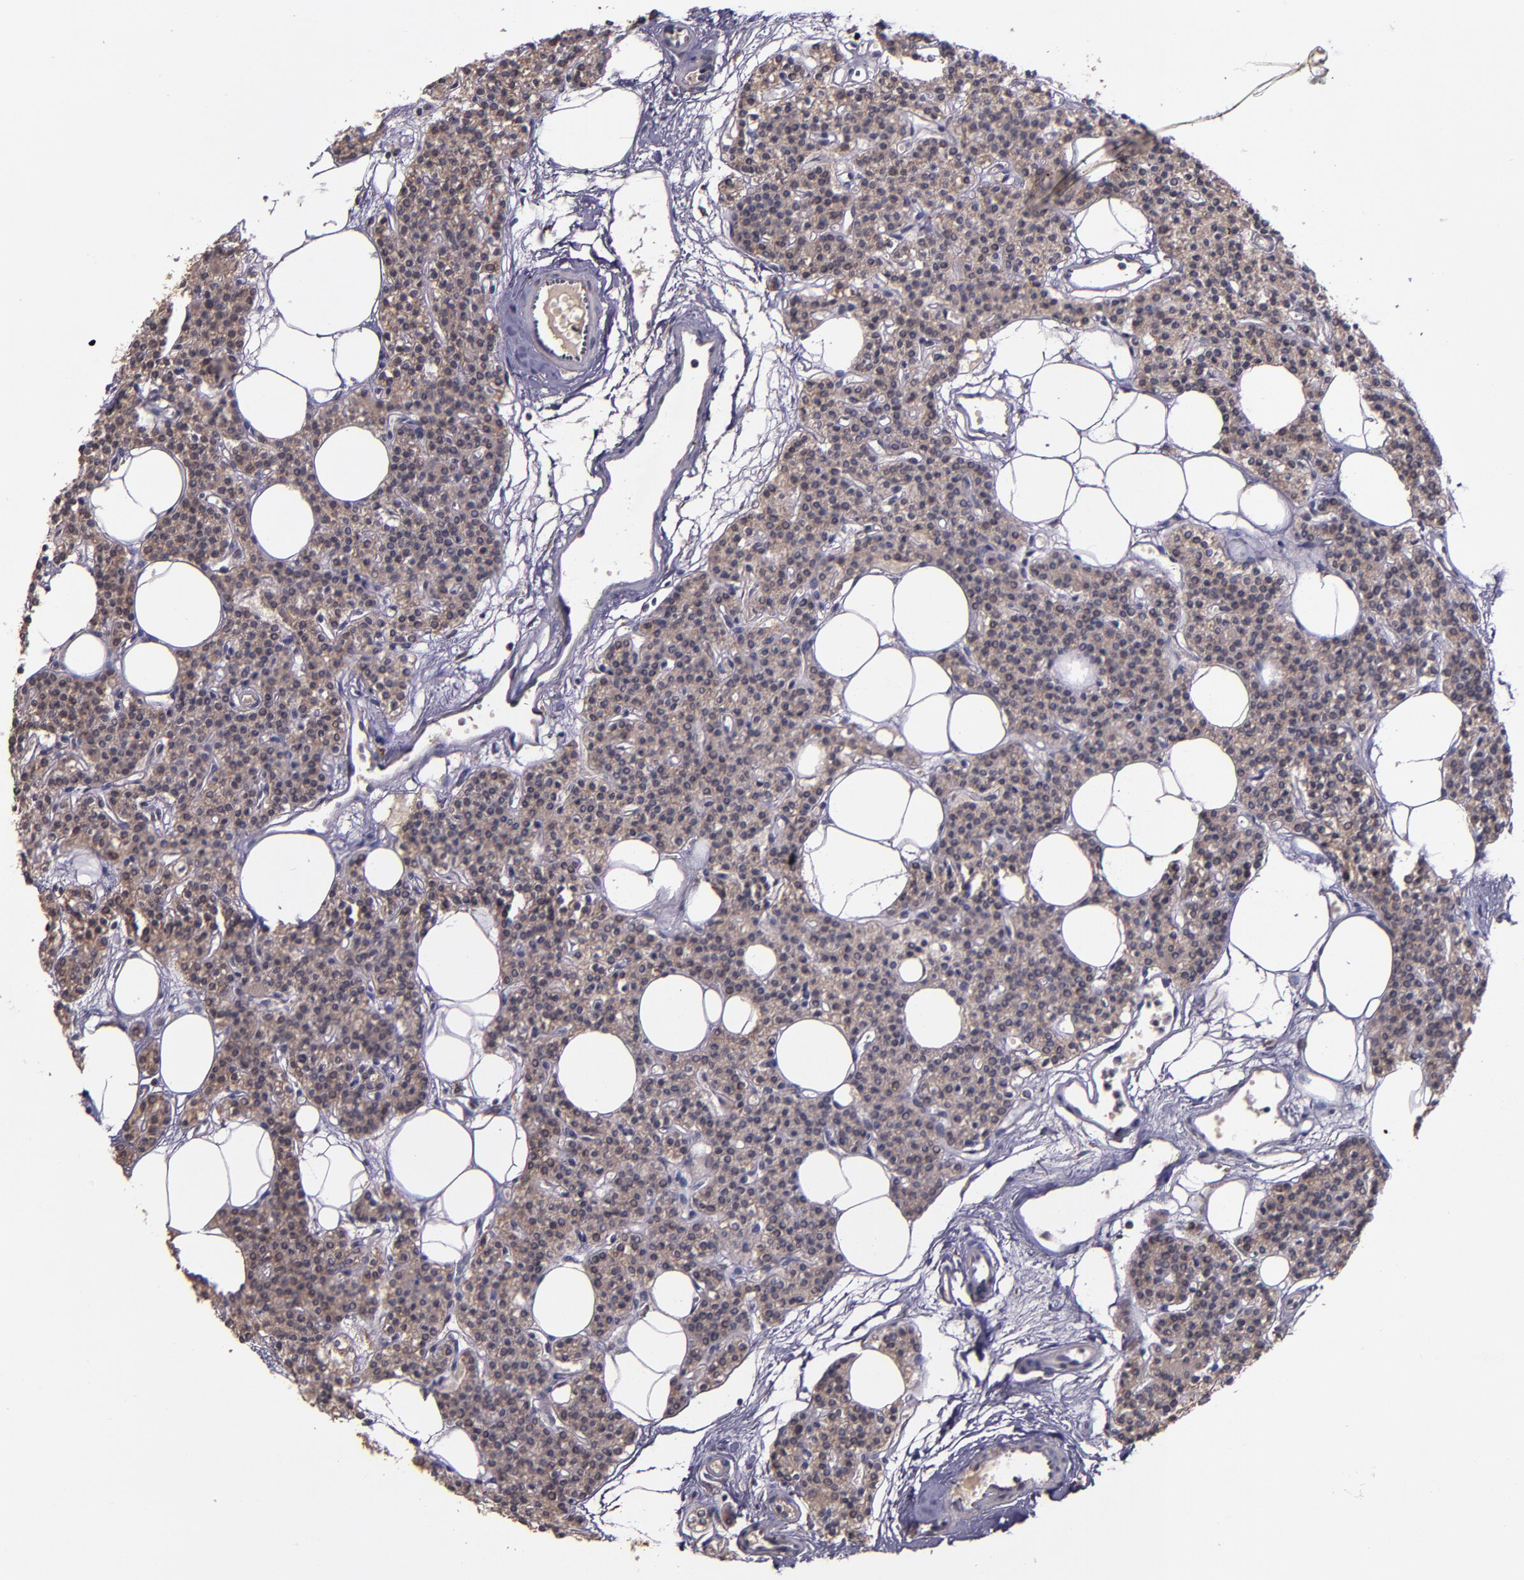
{"staining": {"intensity": "weak", "quantity": ">75%", "location": "cytoplasmic/membranous"}, "tissue": "parathyroid gland", "cell_type": "Glandular cells", "image_type": "normal", "snomed": [{"axis": "morphology", "description": "Normal tissue, NOS"}, {"axis": "topography", "description": "Parathyroid gland"}], "caption": "Protein staining displays weak cytoplasmic/membranous positivity in approximately >75% of glandular cells in unremarkable parathyroid gland. The protein is shown in brown color, while the nuclei are stained blue.", "gene": "PRAF2", "patient": {"sex": "male", "age": 24}}